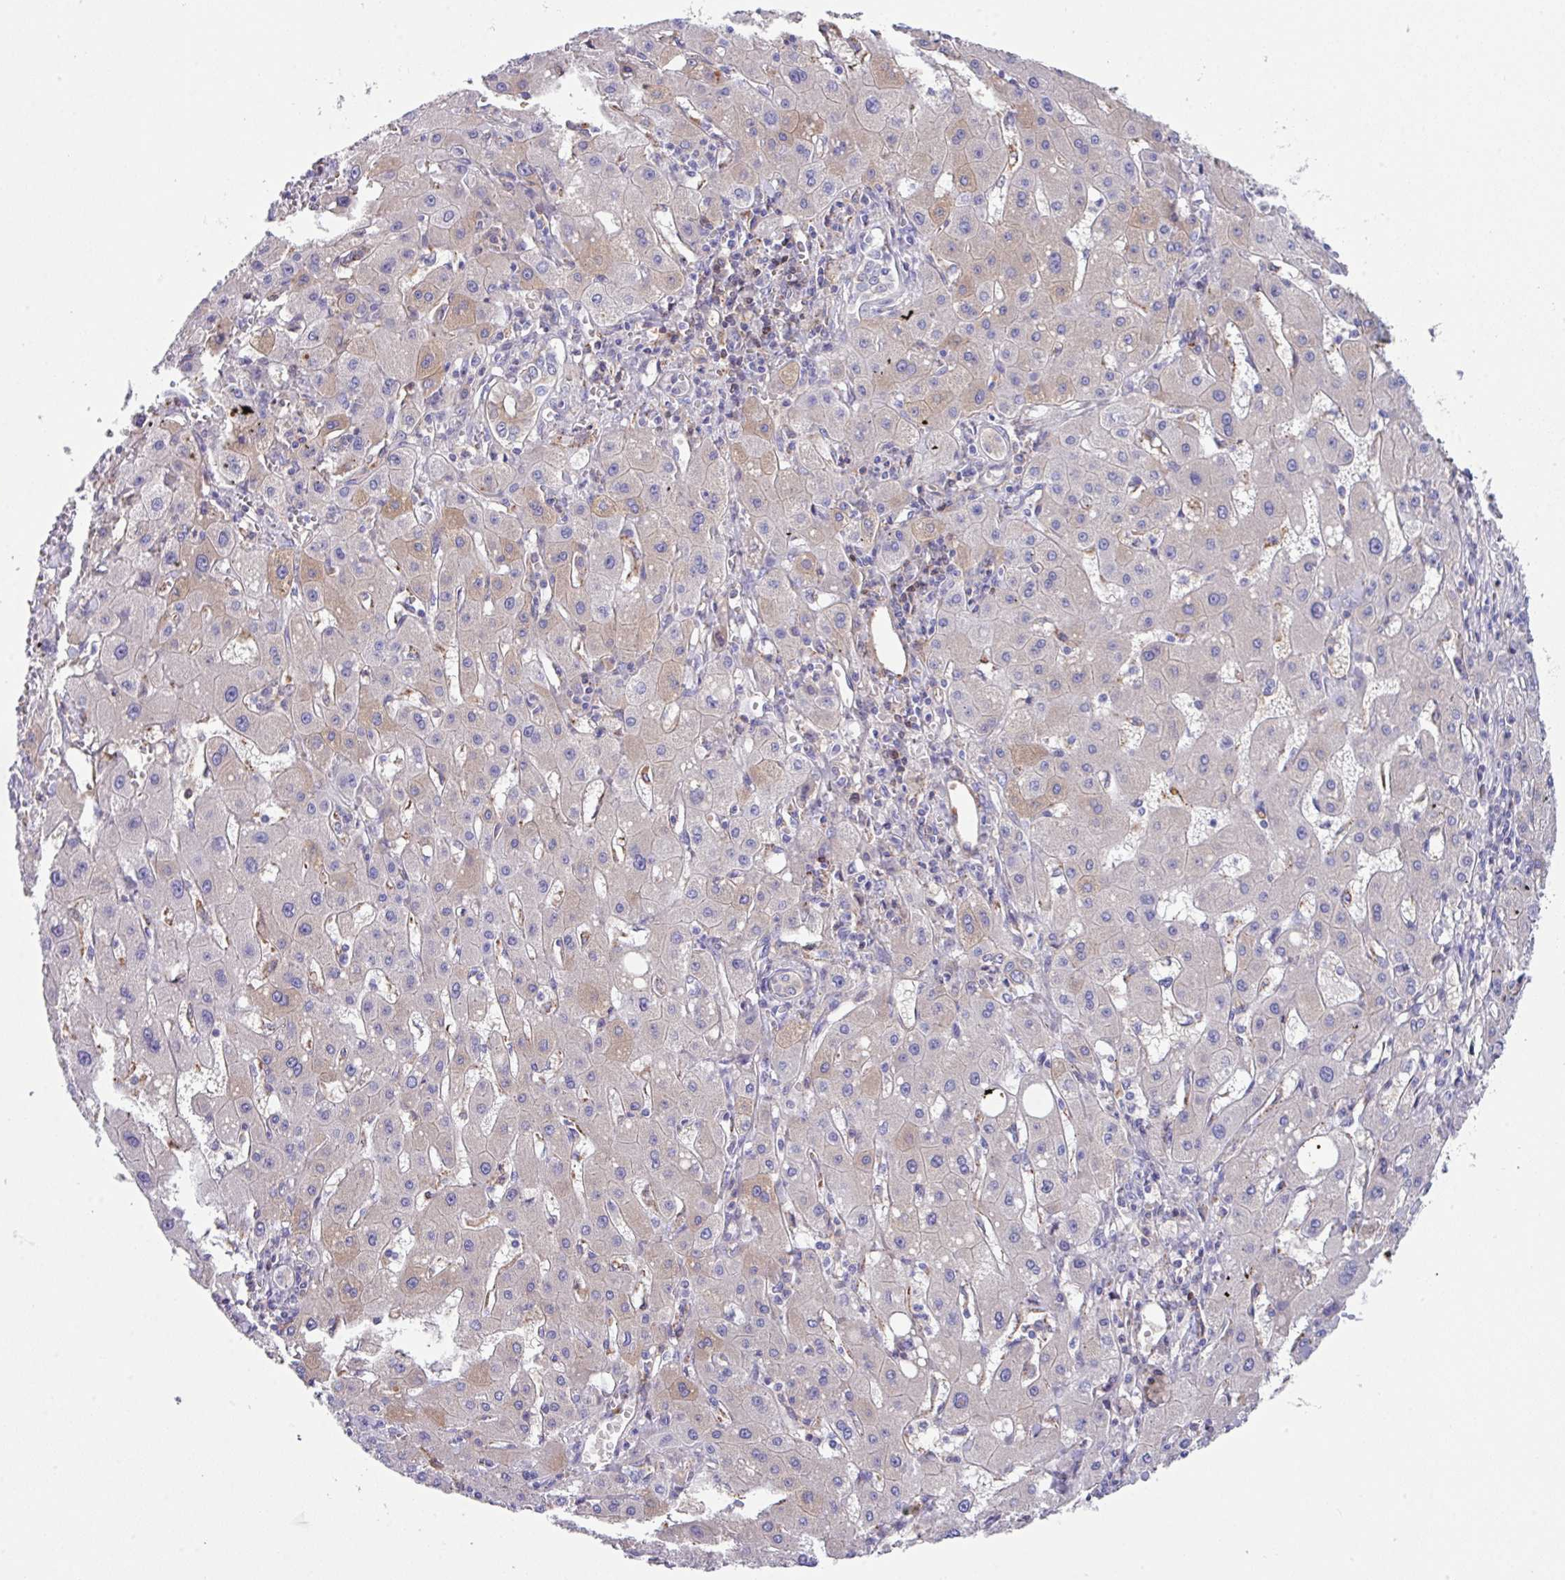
{"staining": {"intensity": "weak", "quantity": "<25%", "location": "cytoplasmic/membranous"}, "tissue": "liver cancer", "cell_type": "Tumor cells", "image_type": "cancer", "snomed": [{"axis": "morphology", "description": "Carcinoma, Hepatocellular, NOS"}, {"axis": "topography", "description": "Liver"}], "caption": "Tumor cells are negative for brown protein staining in liver cancer (hepatocellular carcinoma).", "gene": "DNAL1", "patient": {"sex": "male", "age": 72}}